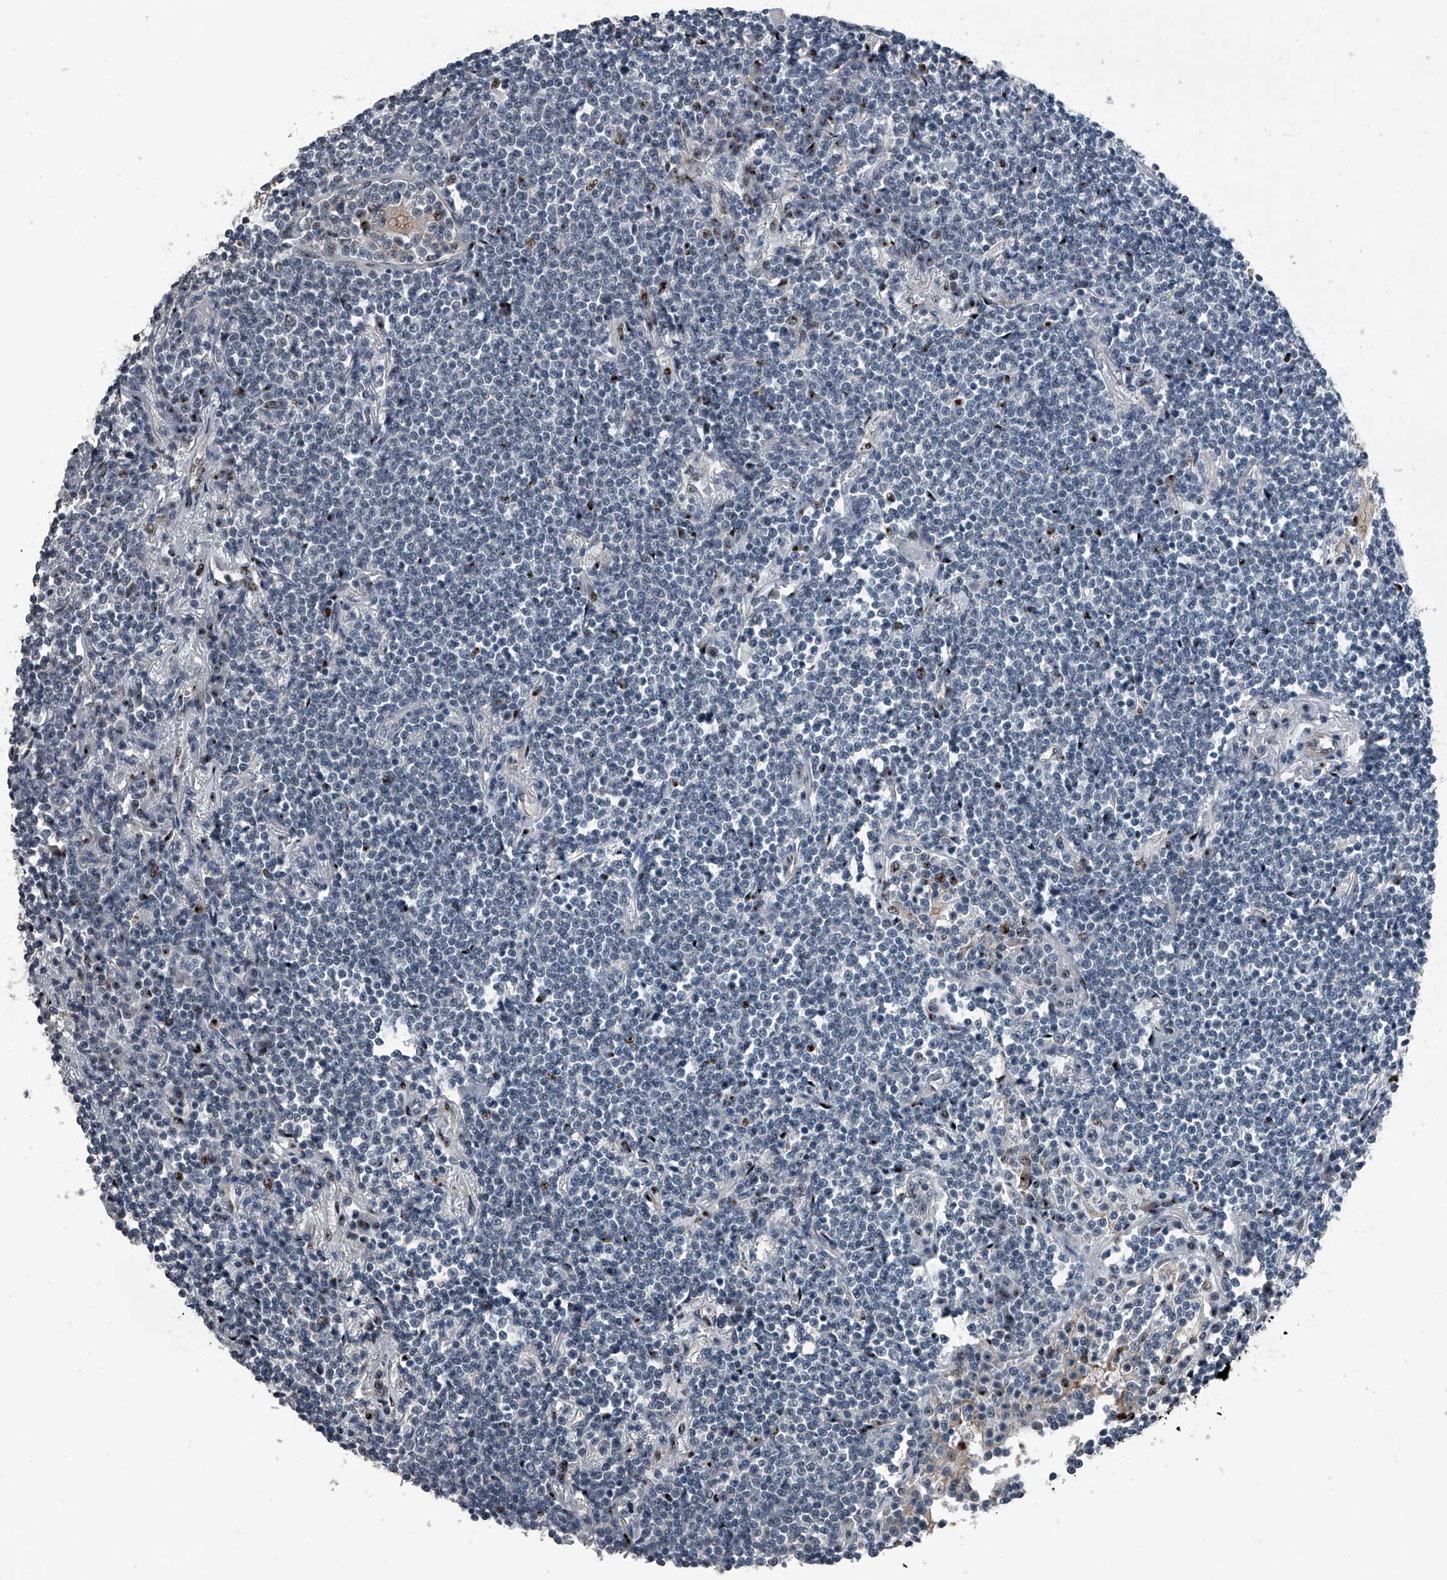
{"staining": {"intensity": "negative", "quantity": "none", "location": "none"}, "tissue": "lymphoma", "cell_type": "Tumor cells", "image_type": "cancer", "snomed": [{"axis": "morphology", "description": "Malignant lymphoma, non-Hodgkin's type, Low grade"}, {"axis": "topography", "description": "Lung"}], "caption": "The image exhibits no significant positivity in tumor cells of lymphoma.", "gene": "MEN1", "patient": {"sex": "female", "age": 71}}